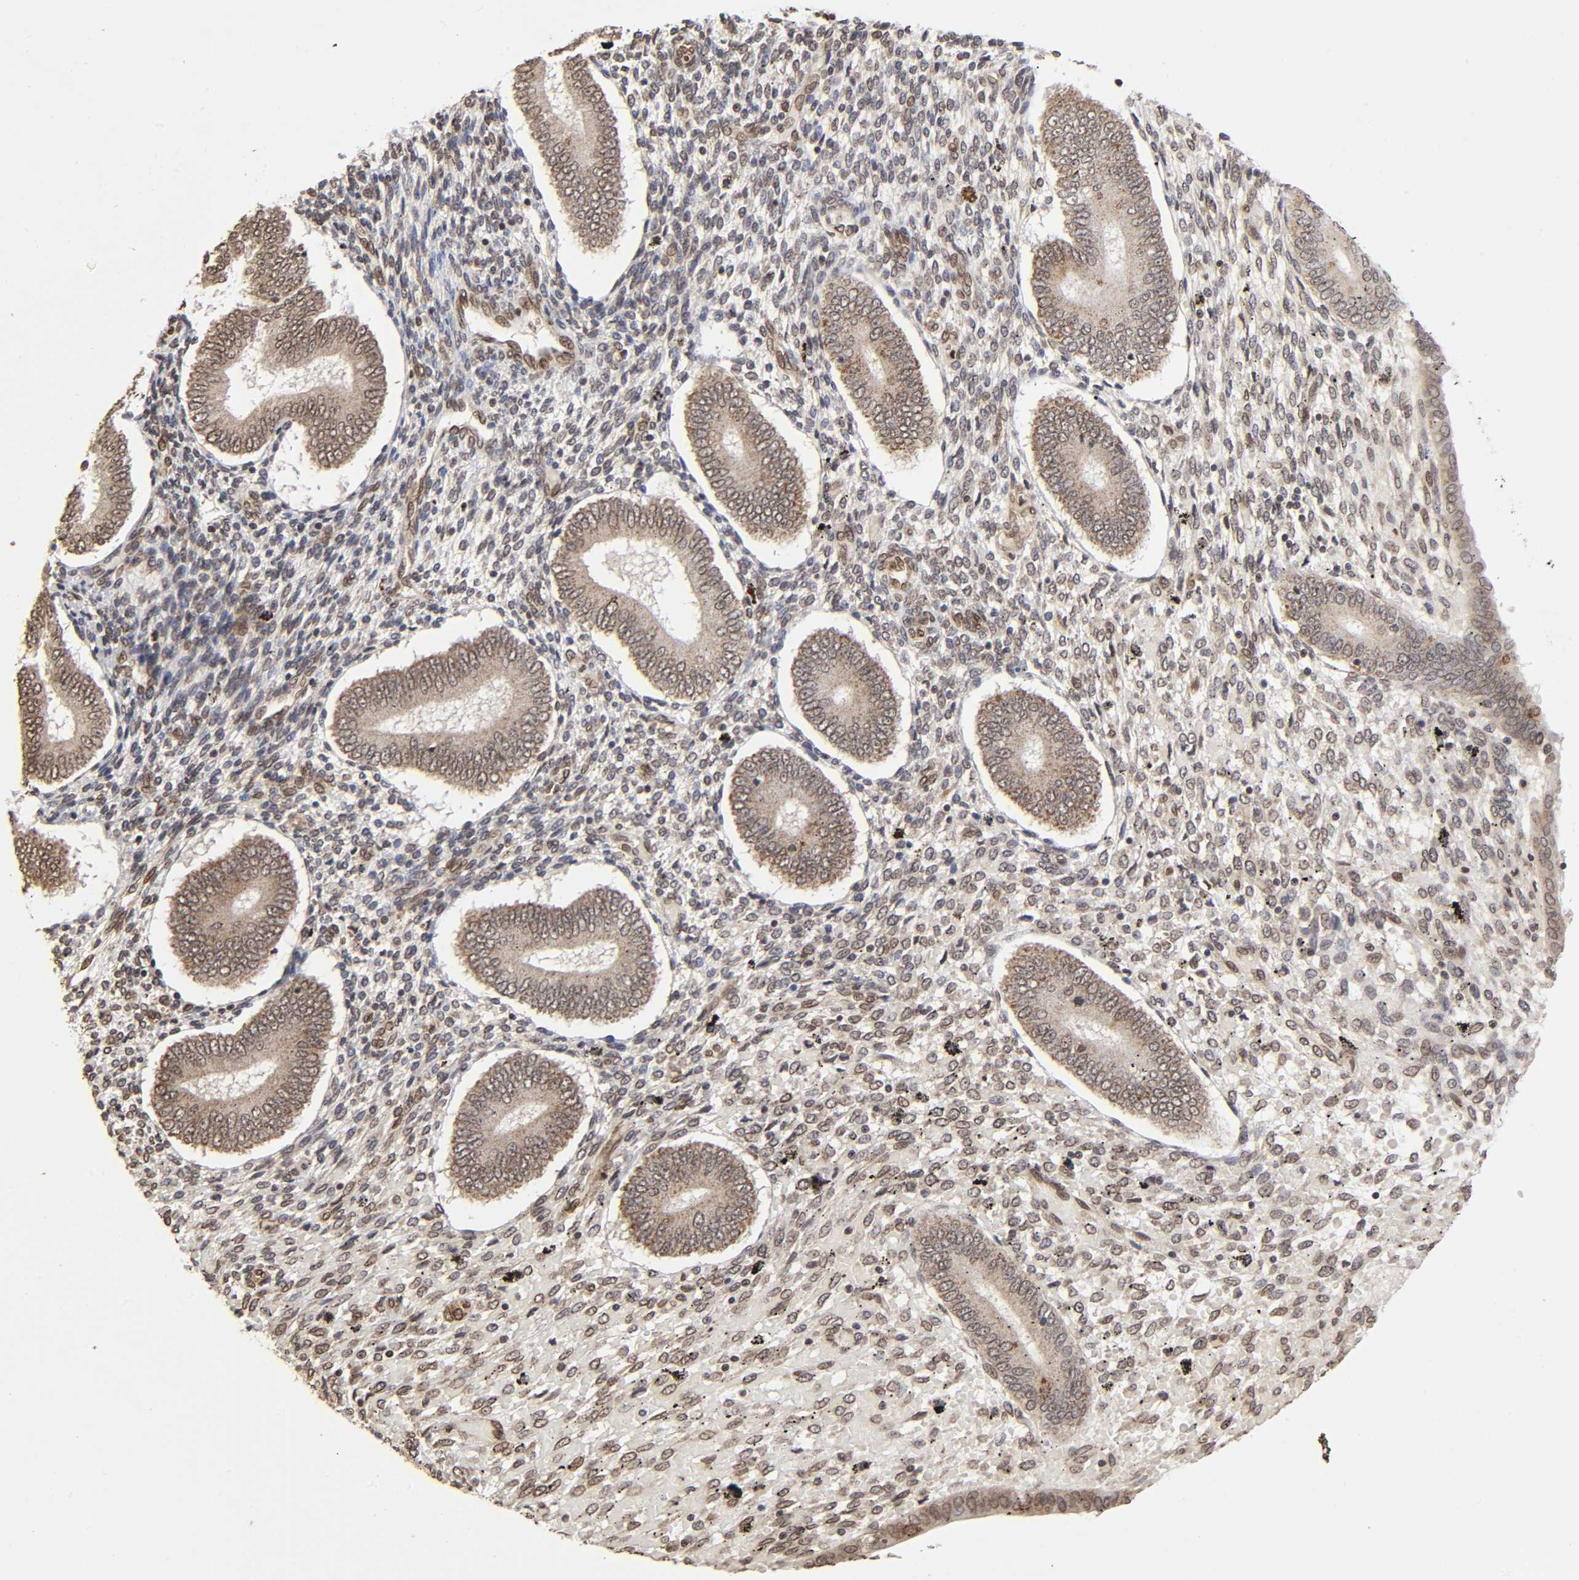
{"staining": {"intensity": "moderate", "quantity": "25%-75%", "location": "nuclear"}, "tissue": "endometrium", "cell_type": "Cells in endometrial stroma", "image_type": "normal", "snomed": [{"axis": "morphology", "description": "Normal tissue, NOS"}, {"axis": "topography", "description": "Endometrium"}], "caption": "Cells in endometrial stroma demonstrate medium levels of moderate nuclear expression in approximately 25%-75% of cells in unremarkable human endometrium. (Brightfield microscopy of DAB IHC at high magnification).", "gene": "MLLT6", "patient": {"sex": "female", "age": 42}}